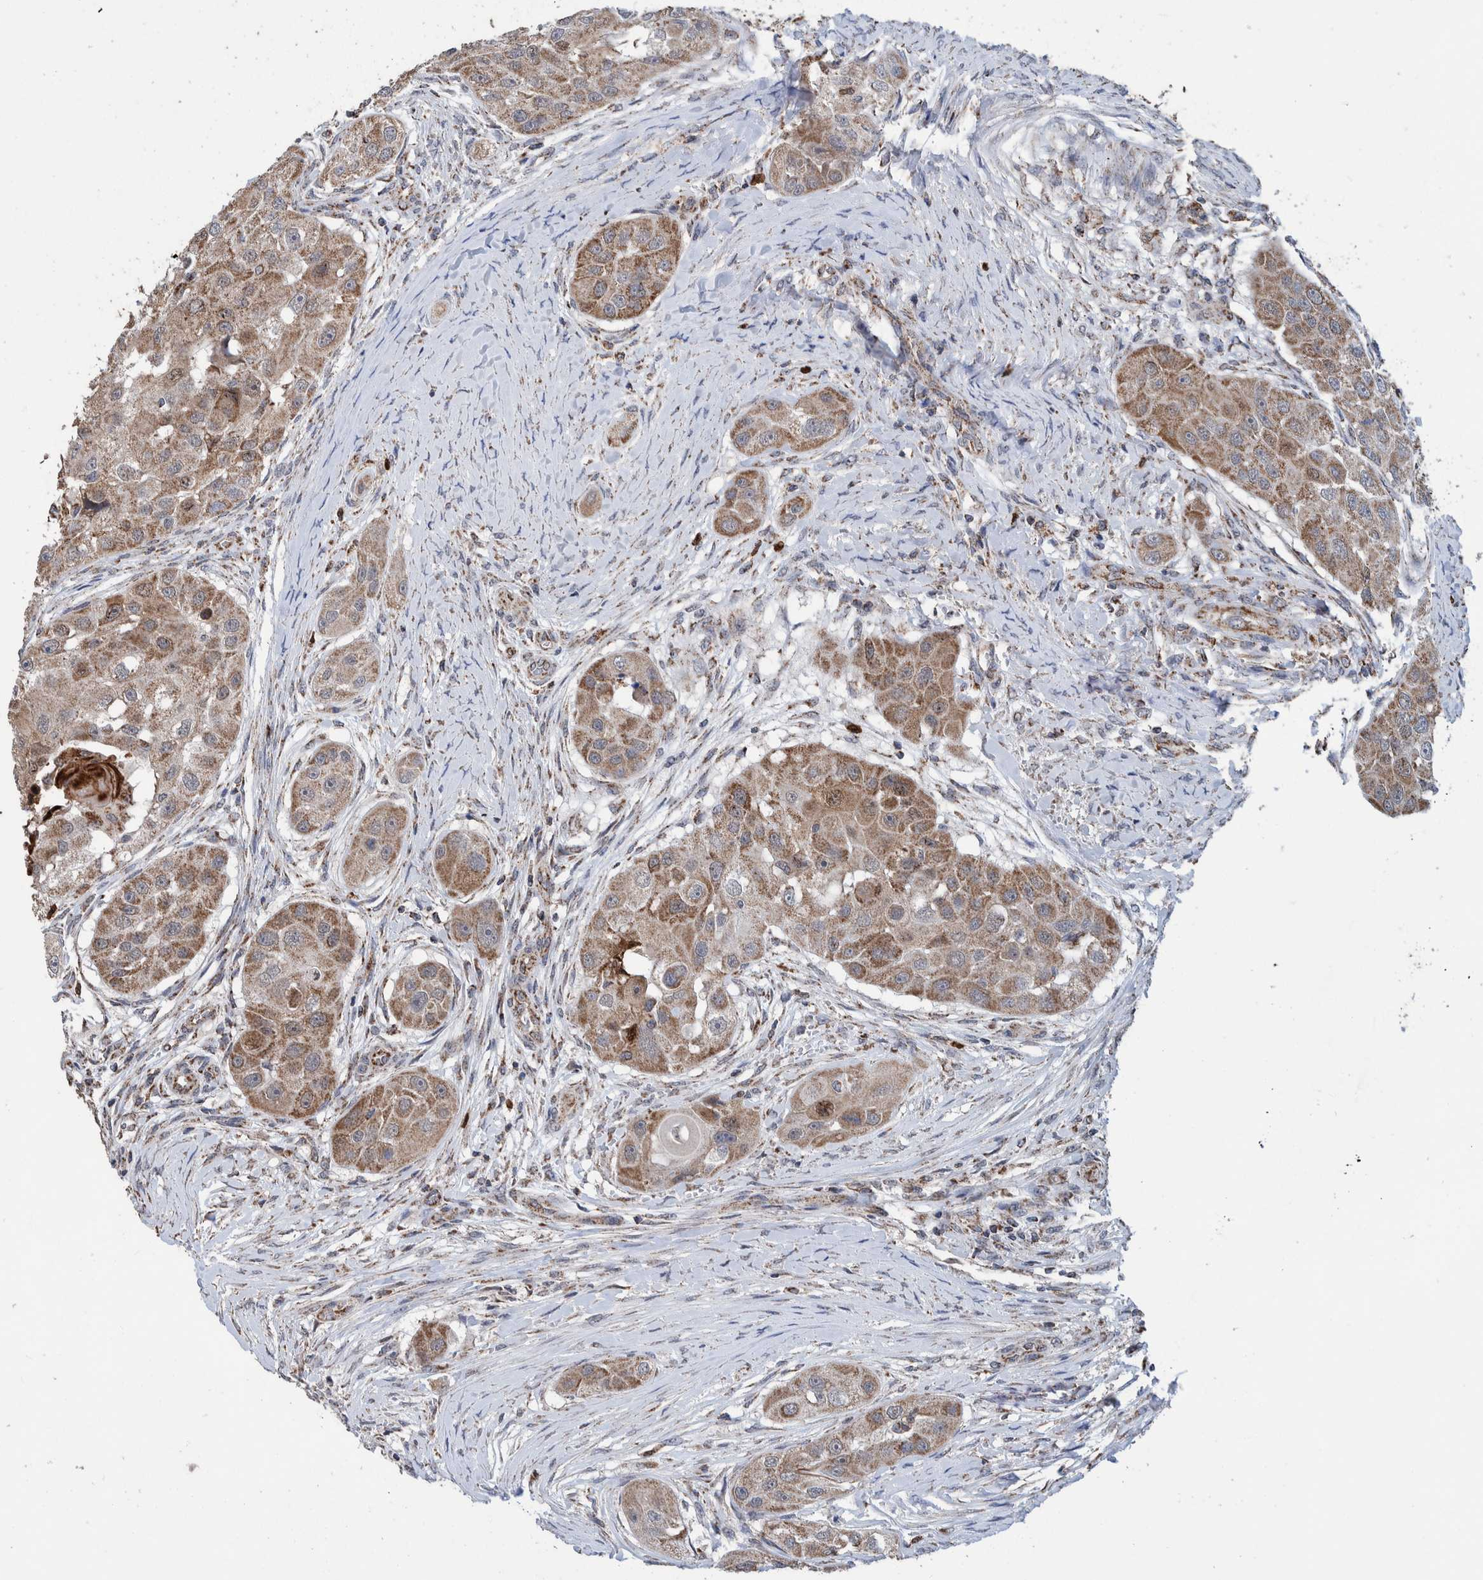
{"staining": {"intensity": "moderate", "quantity": ">75%", "location": "cytoplasmic/membranous"}, "tissue": "head and neck cancer", "cell_type": "Tumor cells", "image_type": "cancer", "snomed": [{"axis": "morphology", "description": "Normal tissue, NOS"}, {"axis": "morphology", "description": "Squamous cell carcinoma, NOS"}, {"axis": "topography", "description": "Skeletal muscle"}, {"axis": "topography", "description": "Head-Neck"}], "caption": "Immunohistochemical staining of human head and neck cancer (squamous cell carcinoma) shows medium levels of moderate cytoplasmic/membranous positivity in approximately >75% of tumor cells.", "gene": "DECR1", "patient": {"sex": "male", "age": 51}}